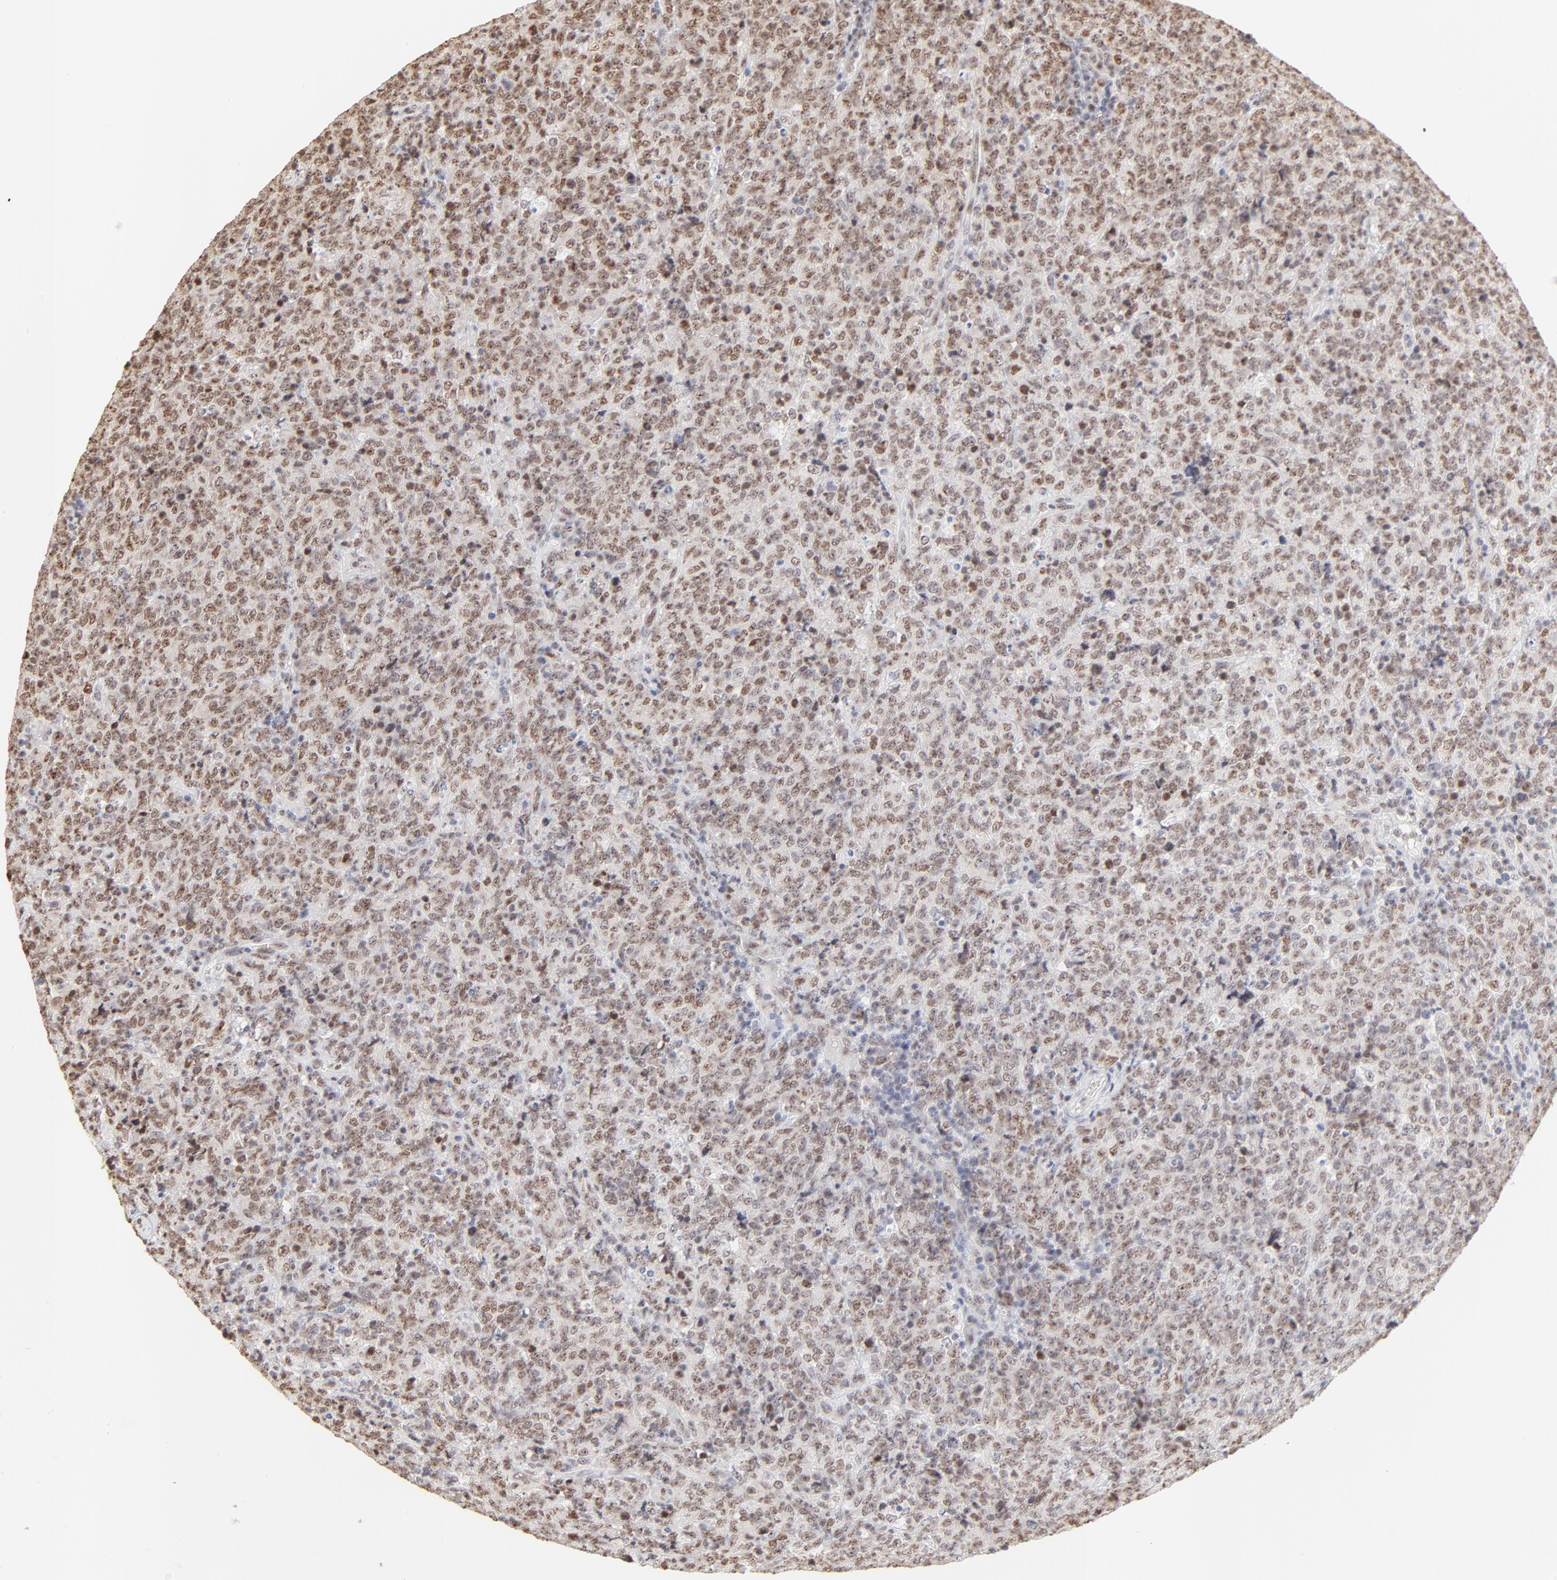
{"staining": {"intensity": "weak", "quantity": ">75%", "location": "nuclear"}, "tissue": "lymphoma", "cell_type": "Tumor cells", "image_type": "cancer", "snomed": [{"axis": "morphology", "description": "Malignant lymphoma, non-Hodgkin's type, High grade"}, {"axis": "topography", "description": "Tonsil"}], "caption": "This is a histology image of IHC staining of high-grade malignant lymphoma, non-Hodgkin's type, which shows weak staining in the nuclear of tumor cells.", "gene": "NFIL3", "patient": {"sex": "female", "age": 36}}